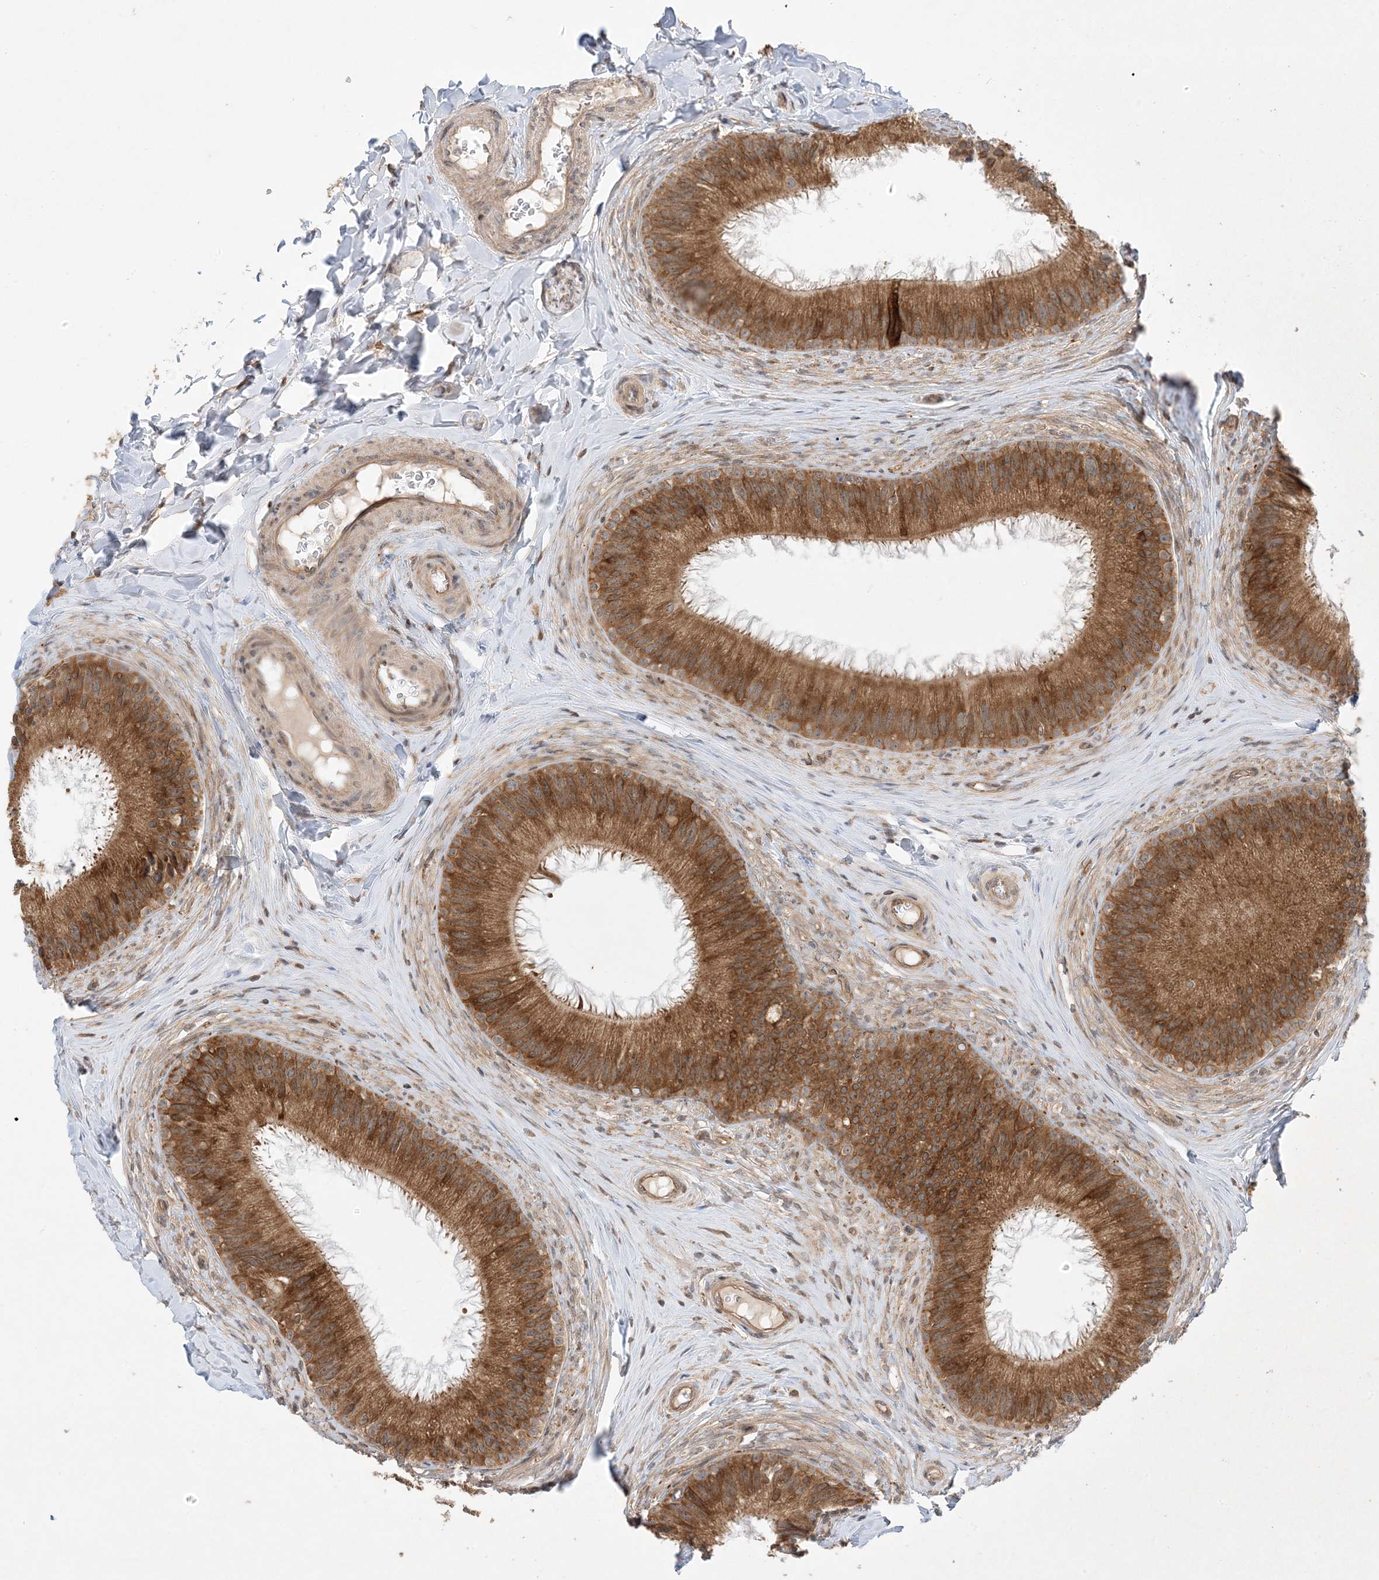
{"staining": {"intensity": "strong", "quantity": ">75%", "location": "cytoplasmic/membranous"}, "tissue": "epididymis", "cell_type": "Glandular cells", "image_type": "normal", "snomed": [{"axis": "morphology", "description": "Normal tissue, NOS"}, {"axis": "topography", "description": "Epididymis"}], "caption": "Protein expression analysis of unremarkable human epididymis reveals strong cytoplasmic/membranous staining in approximately >75% of glandular cells. Immunohistochemistry (ihc) stains the protein in brown and the nuclei are stained blue.", "gene": "SCARF2", "patient": {"sex": "male", "age": 27}}